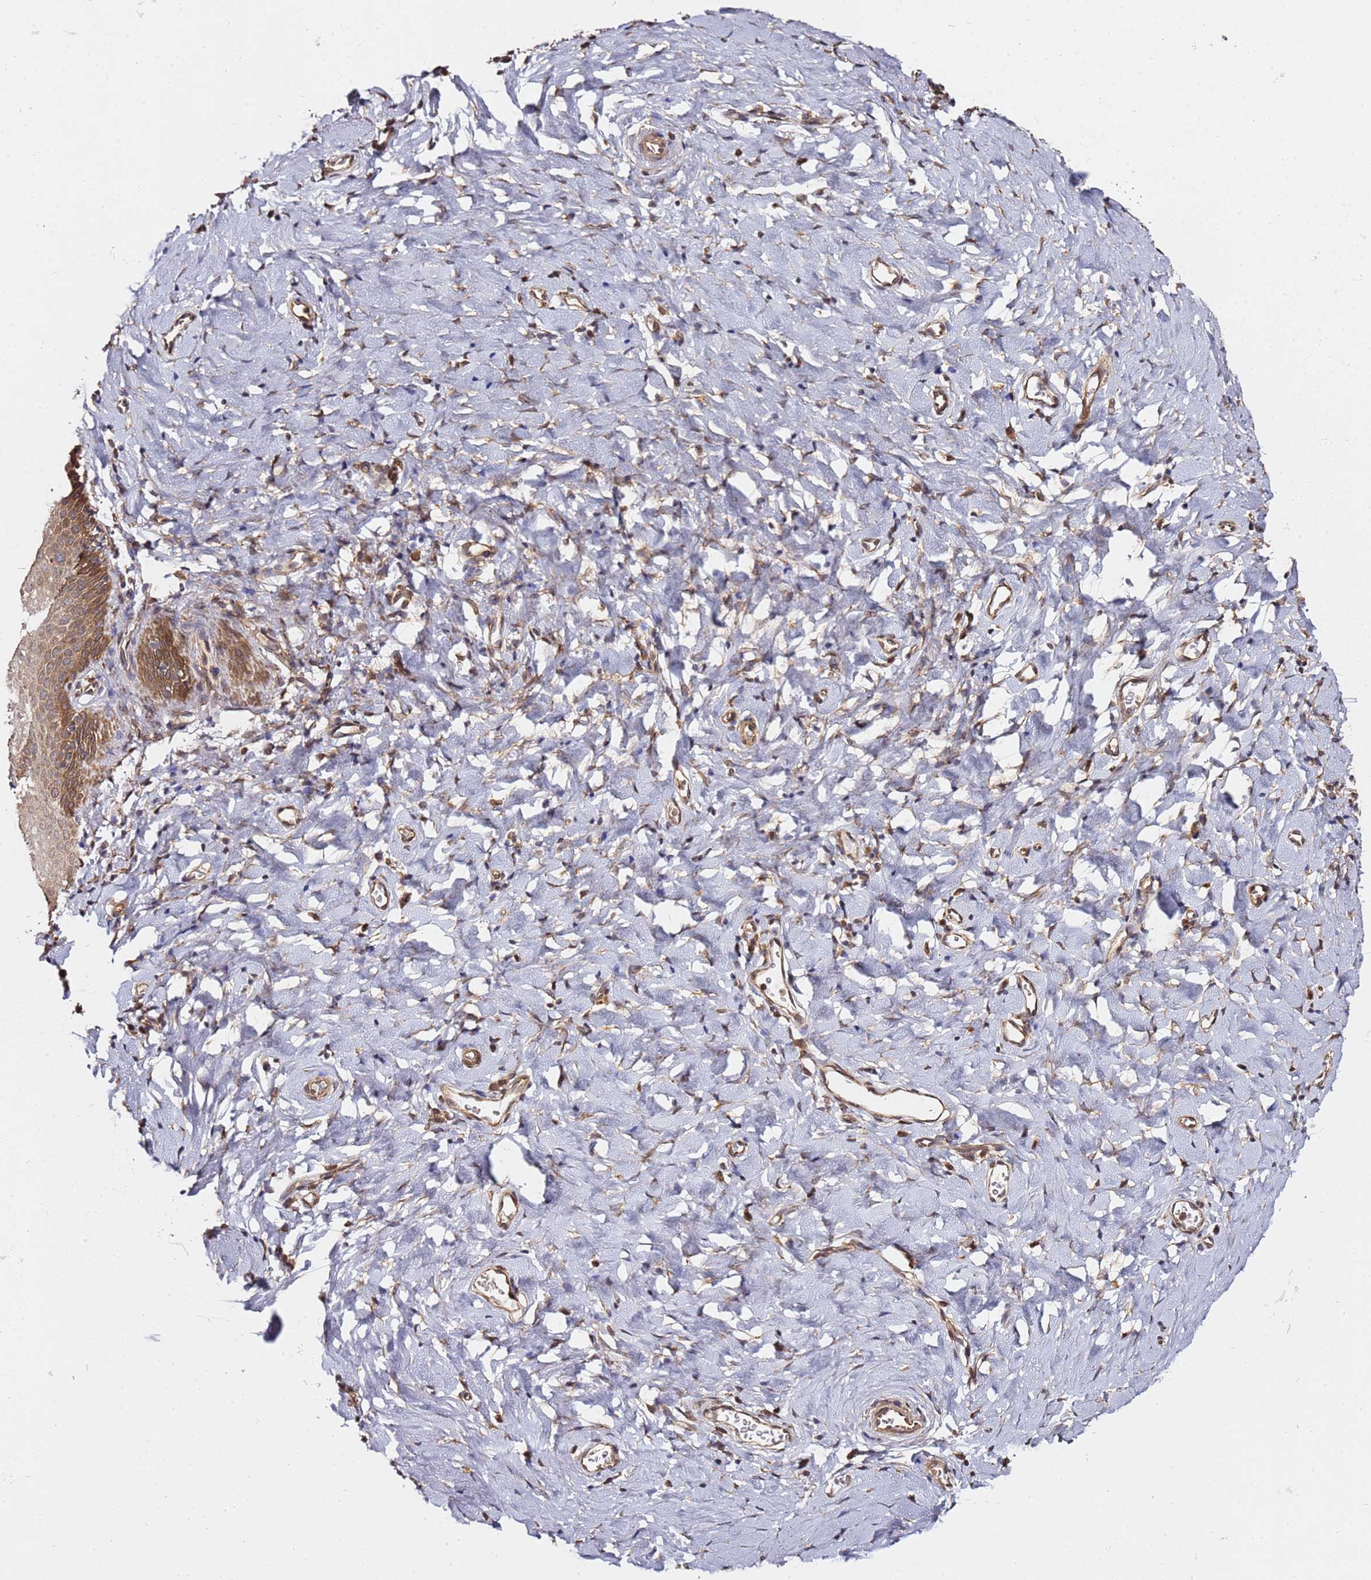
{"staining": {"intensity": "moderate", "quantity": "<25%", "location": "cytoplasmic/membranous"}, "tissue": "vagina", "cell_type": "Squamous epithelial cells", "image_type": "normal", "snomed": [{"axis": "morphology", "description": "Normal tissue, NOS"}, {"axis": "topography", "description": "Vagina"}], "caption": "IHC (DAB (3,3'-diaminobenzidine)) staining of benign vagina reveals moderate cytoplasmic/membranous protein positivity in approximately <25% of squamous epithelial cells.", "gene": "PRKAB2", "patient": {"sex": "female", "age": 60}}